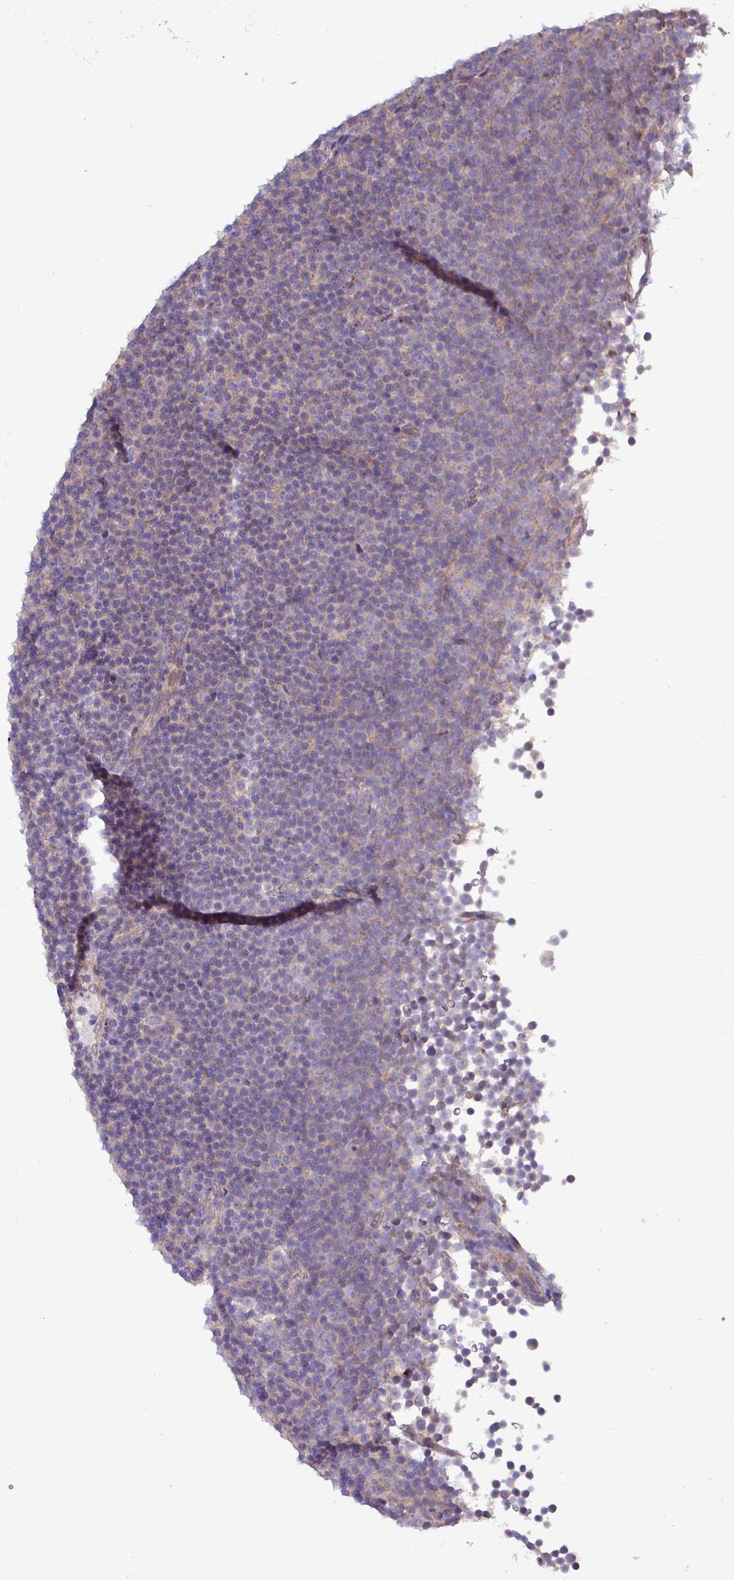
{"staining": {"intensity": "negative", "quantity": "none", "location": "none"}, "tissue": "lymphoma", "cell_type": "Tumor cells", "image_type": "cancer", "snomed": [{"axis": "morphology", "description": "Malignant lymphoma, non-Hodgkin's type, Low grade"}, {"axis": "topography", "description": "Lymph node"}], "caption": "DAB (3,3'-diaminobenzidine) immunohistochemical staining of lymphoma exhibits no significant expression in tumor cells.", "gene": "PLIN2", "patient": {"sex": "female", "age": 67}}